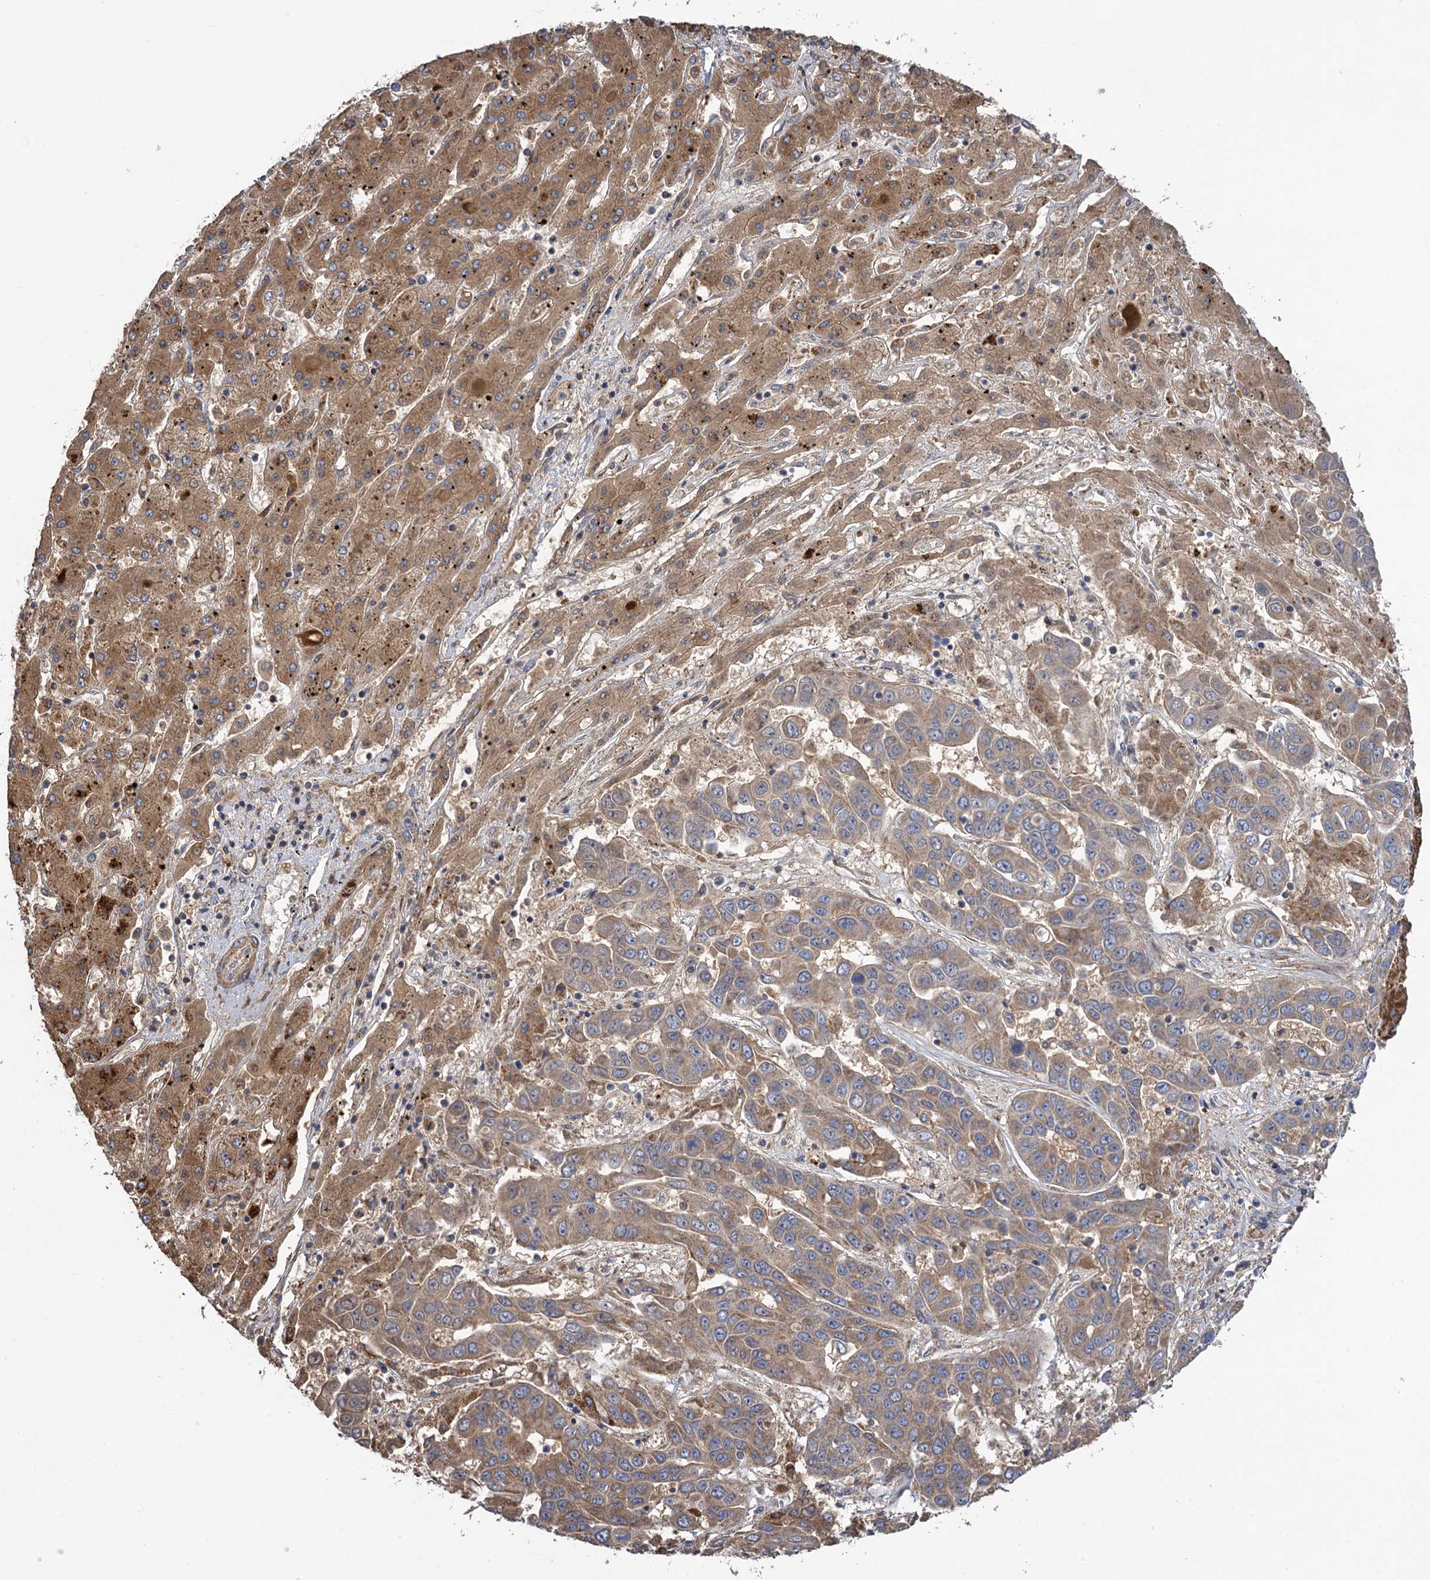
{"staining": {"intensity": "weak", "quantity": ">75%", "location": "cytoplasmic/membranous"}, "tissue": "liver cancer", "cell_type": "Tumor cells", "image_type": "cancer", "snomed": [{"axis": "morphology", "description": "Cholangiocarcinoma"}, {"axis": "topography", "description": "Liver"}], "caption": "Liver cancer was stained to show a protein in brown. There is low levels of weak cytoplasmic/membranous expression in approximately >75% of tumor cells.", "gene": "WDR88", "patient": {"sex": "female", "age": 52}}